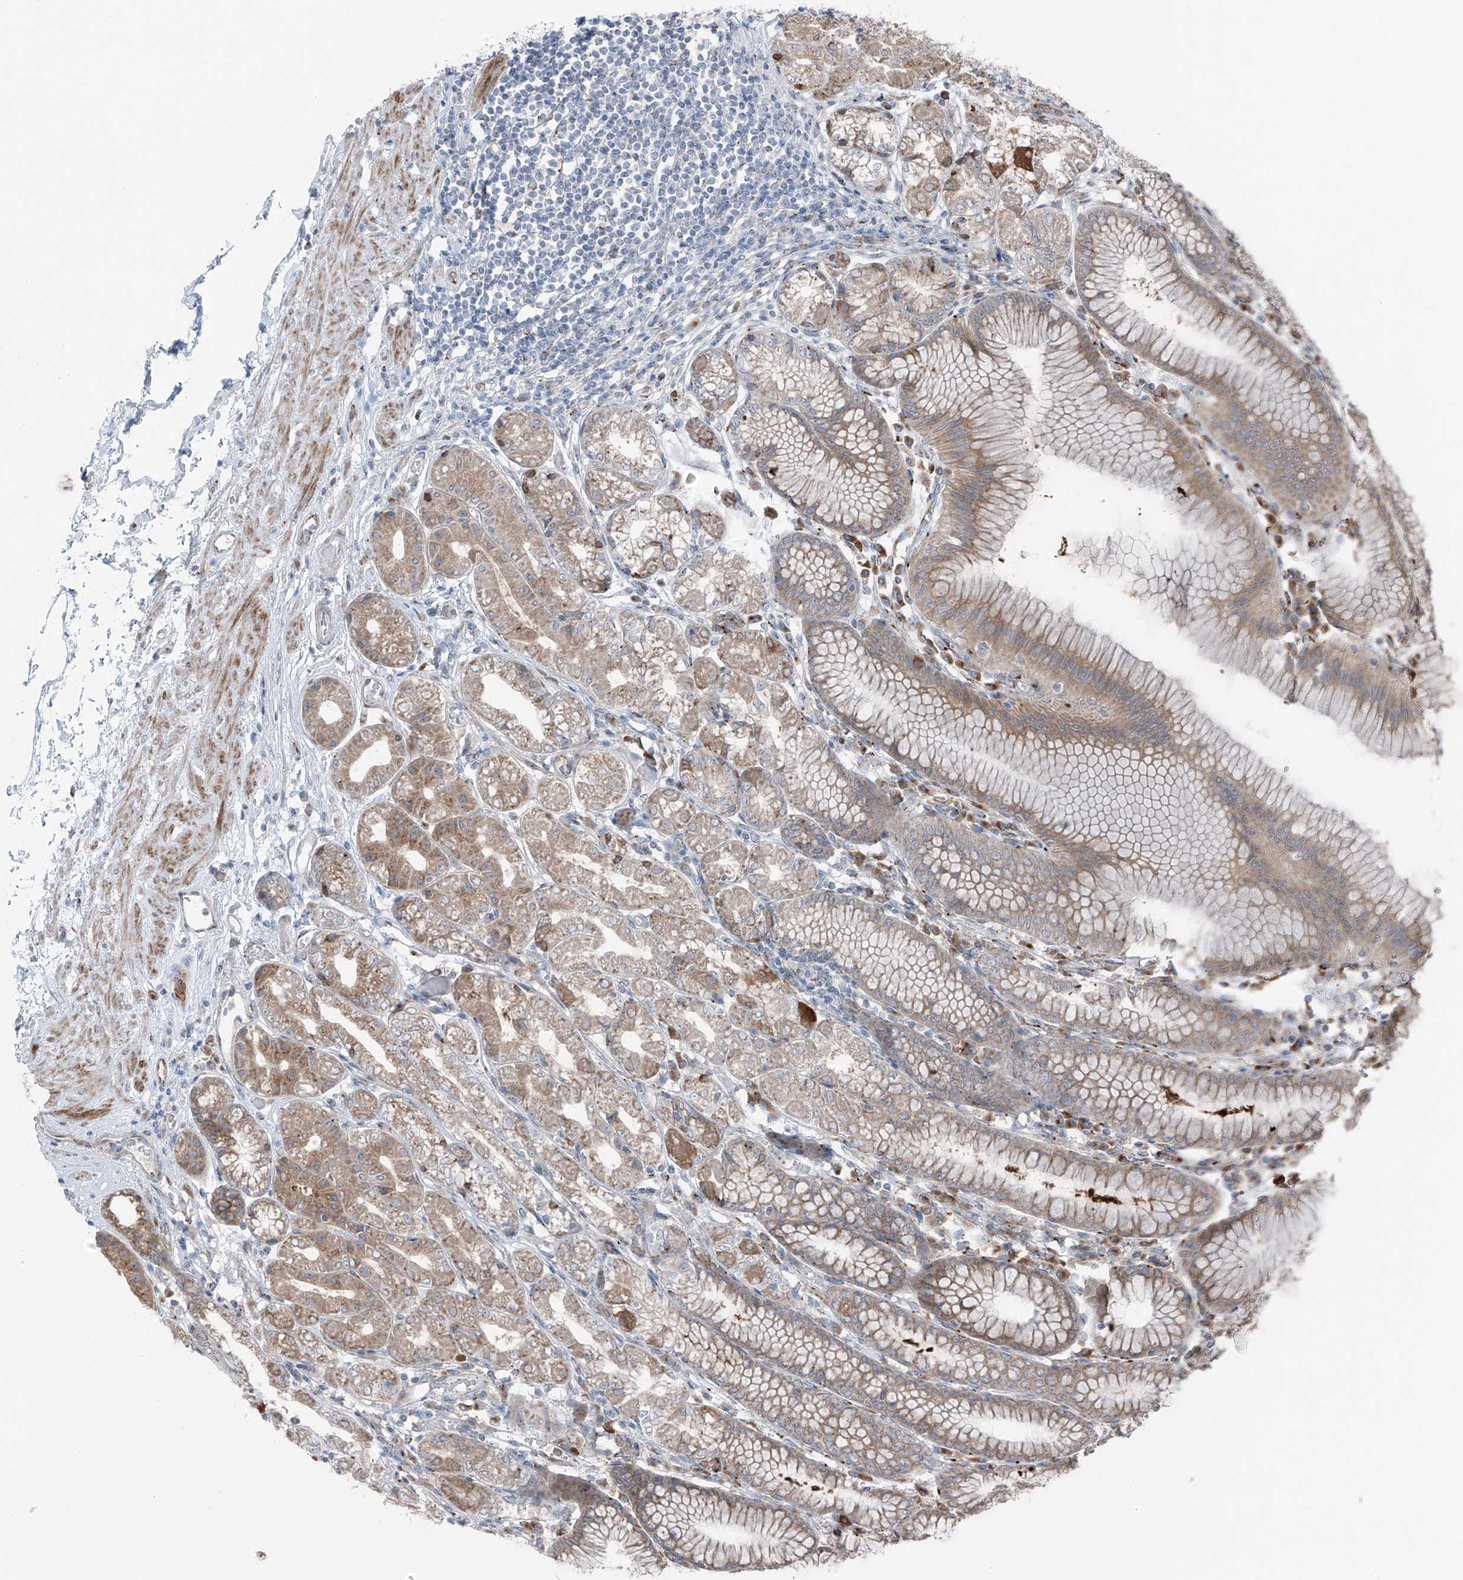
{"staining": {"intensity": "moderate", "quantity": ">75%", "location": "cytoplasmic/membranous"}, "tissue": "stomach", "cell_type": "Glandular cells", "image_type": "normal", "snomed": [{"axis": "morphology", "description": "Normal tissue, NOS"}, {"axis": "topography", "description": "Stomach"}], "caption": "This is a photomicrograph of immunohistochemistry staining of benign stomach, which shows moderate expression in the cytoplasmic/membranous of glandular cells.", "gene": "ERLEC1", "patient": {"sex": "female", "age": 57}}